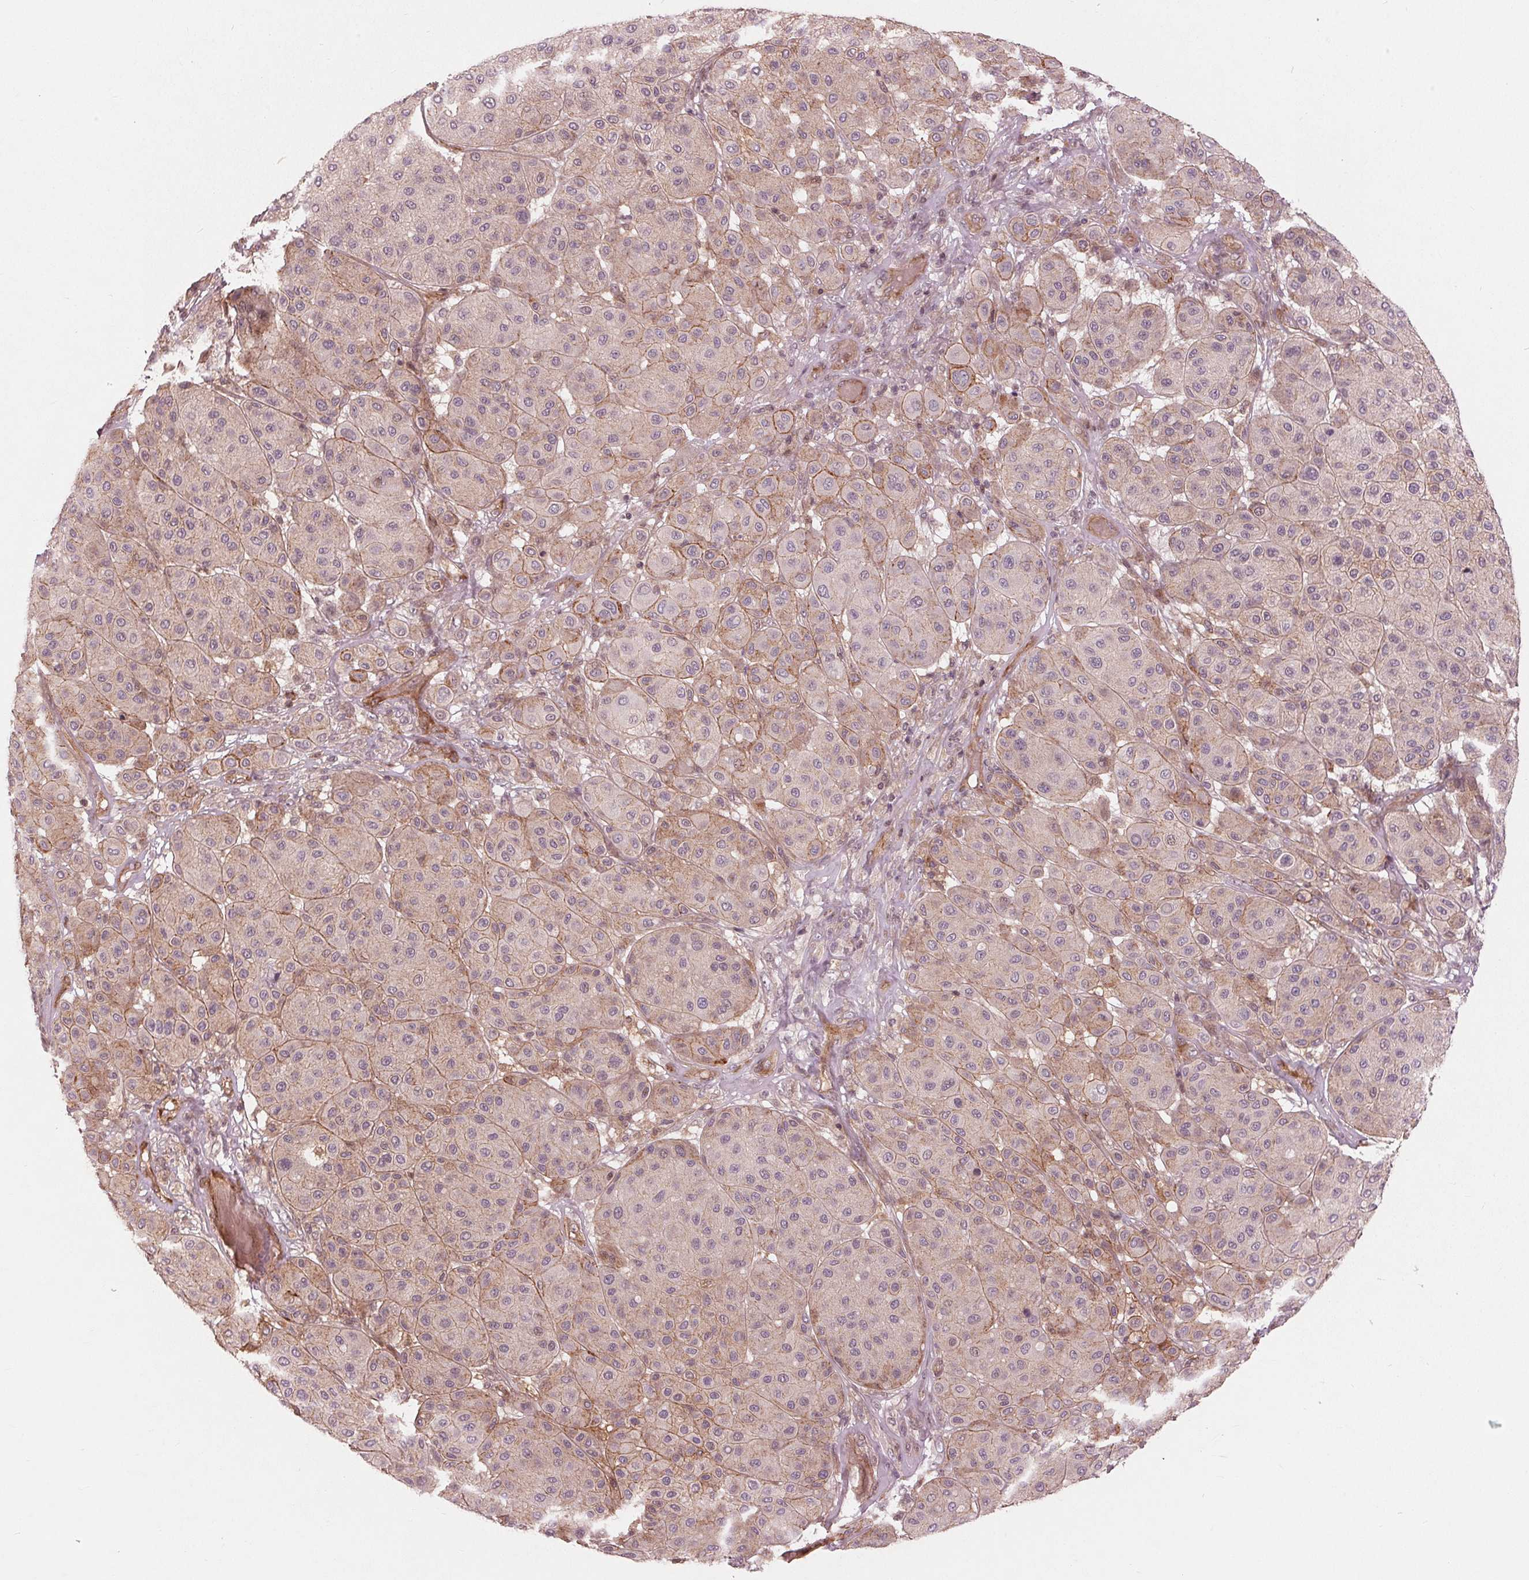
{"staining": {"intensity": "moderate", "quantity": "25%-75%", "location": "cytoplasmic/membranous"}, "tissue": "melanoma", "cell_type": "Tumor cells", "image_type": "cancer", "snomed": [{"axis": "morphology", "description": "Malignant melanoma, Metastatic site"}, {"axis": "topography", "description": "Smooth muscle"}], "caption": "Immunohistochemistry photomicrograph of neoplastic tissue: human melanoma stained using immunohistochemistry exhibits medium levels of moderate protein expression localized specifically in the cytoplasmic/membranous of tumor cells, appearing as a cytoplasmic/membranous brown color.", "gene": "TXNIP", "patient": {"sex": "male", "age": 41}}